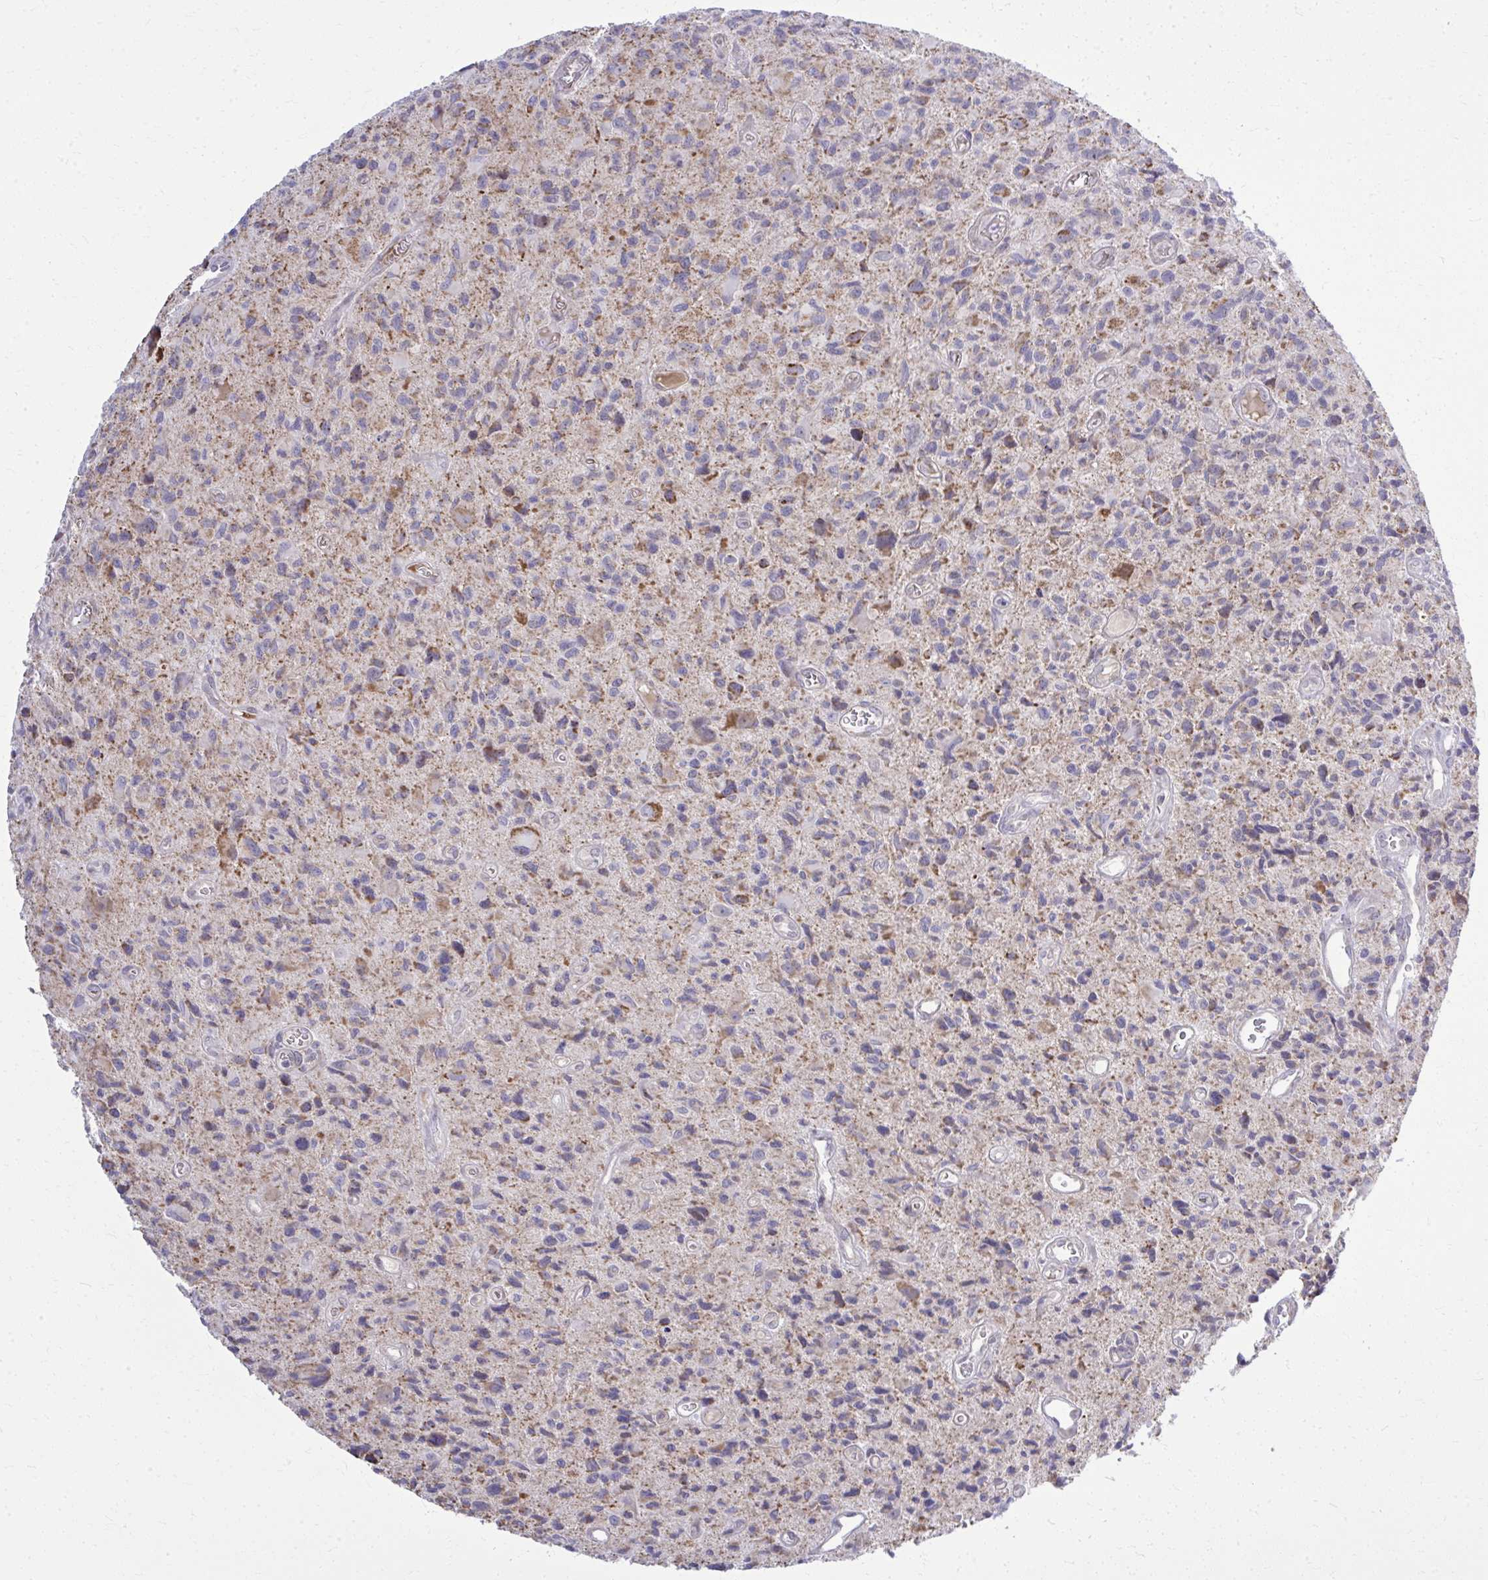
{"staining": {"intensity": "moderate", "quantity": "<25%", "location": "cytoplasmic/membranous"}, "tissue": "glioma", "cell_type": "Tumor cells", "image_type": "cancer", "snomed": [{"axis": "morphology", "description": "Glioma, malignant, High grade"}, {"axis": "topography", "description": "Brain"}], "caption": "This histopathology image exhibits immunohistochemistry staining of human glioma, with low moderate cytoplasmic/membranous positivity in about <25% of tumor cells.", "gene": "ZNF362", "patient": {"sex": "male", "age": 76}}